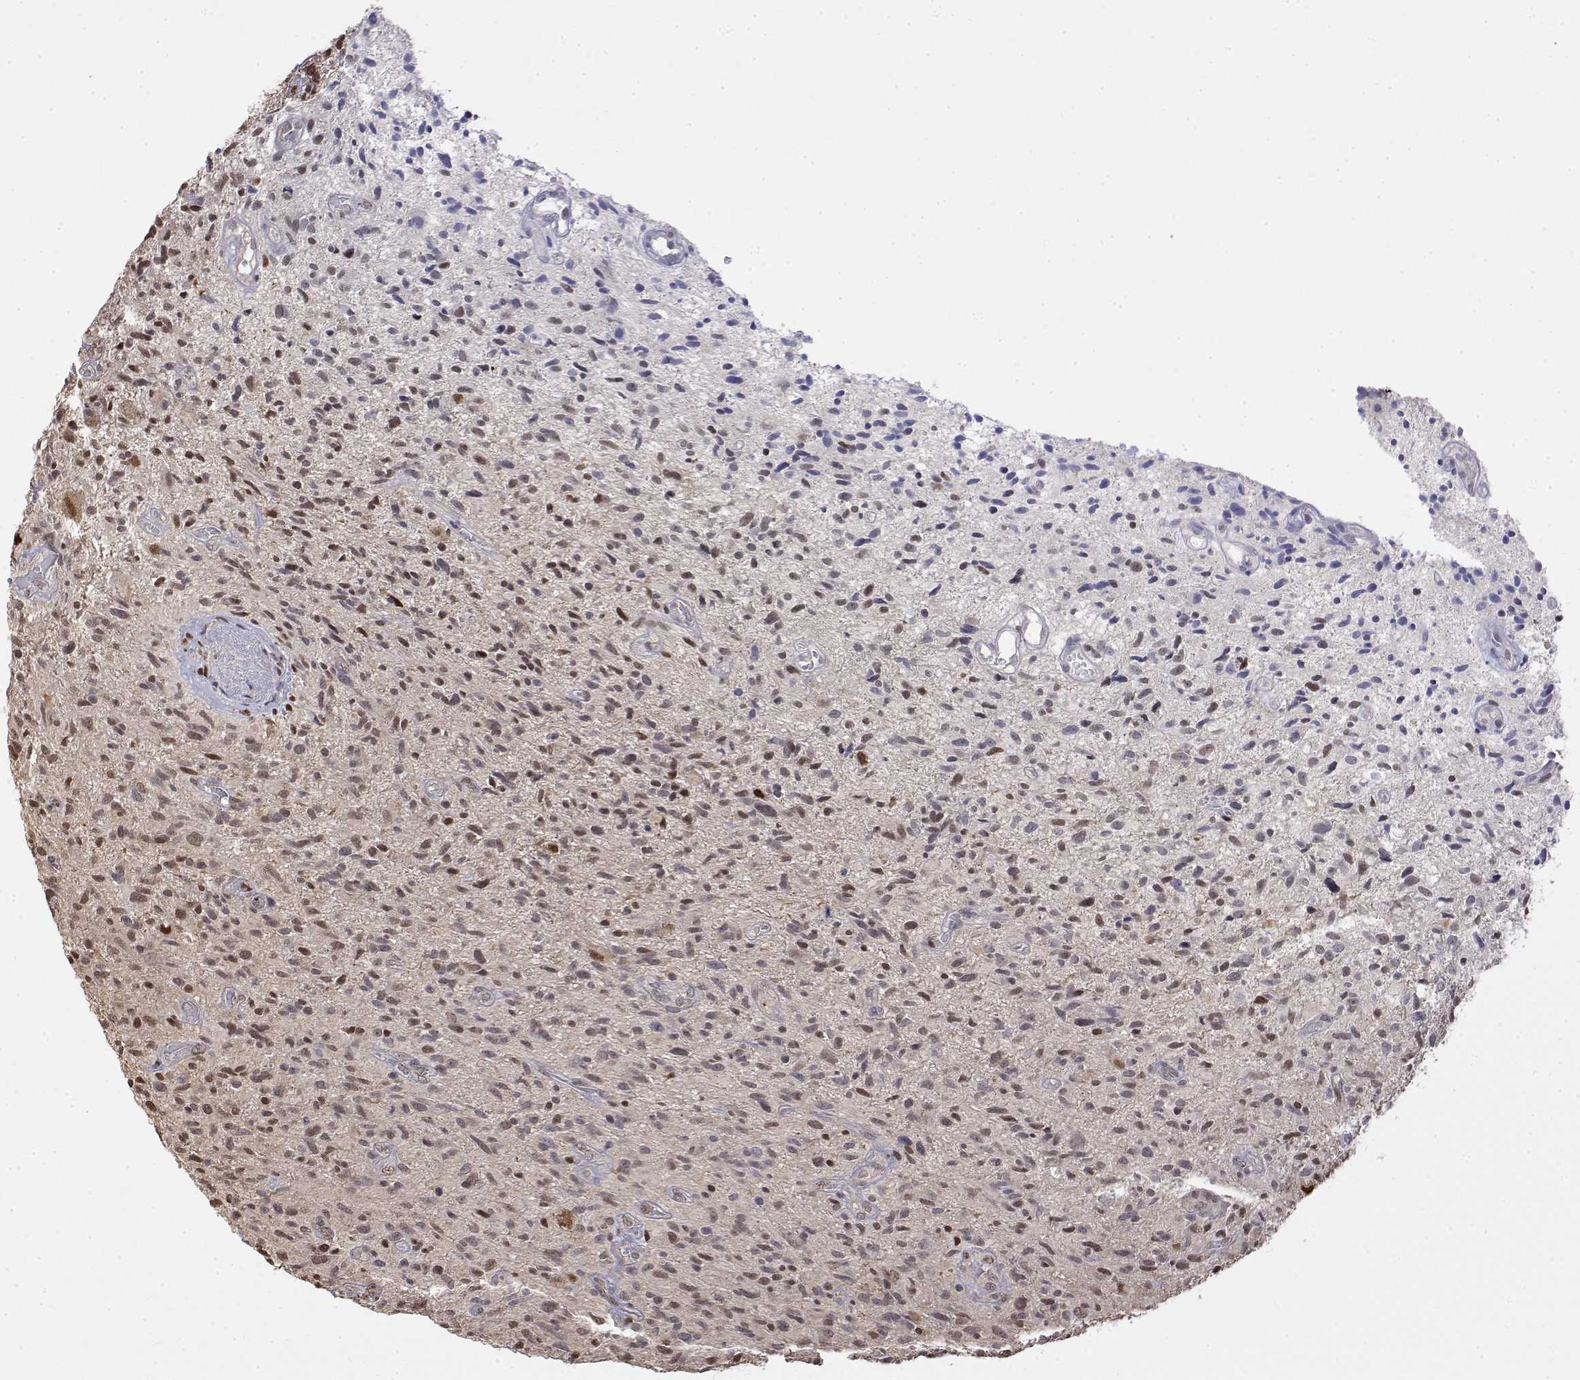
{"staining": {"intensity": "moderate", "quantity": "<25%", "location": "nuclear"}, "tissue": "glioma", "cell_type": "Tumor cells", "image_type": "cancer", "snomed": [{"axis": "morphology", "description": "Glioma, malignant, High grade"}, {"axis": "topography", "description": "Brain"}], "caption": "Immunohistochemistry (IHC) (DAB) staining of glioma demonstrates moderate nuclear protein expression in about <25% of tumor cells. (Brightfield microscopy of DAB IHC at high magnification).", "gene": "TPI1", "patient": {"sex": "male", "age": 75}}